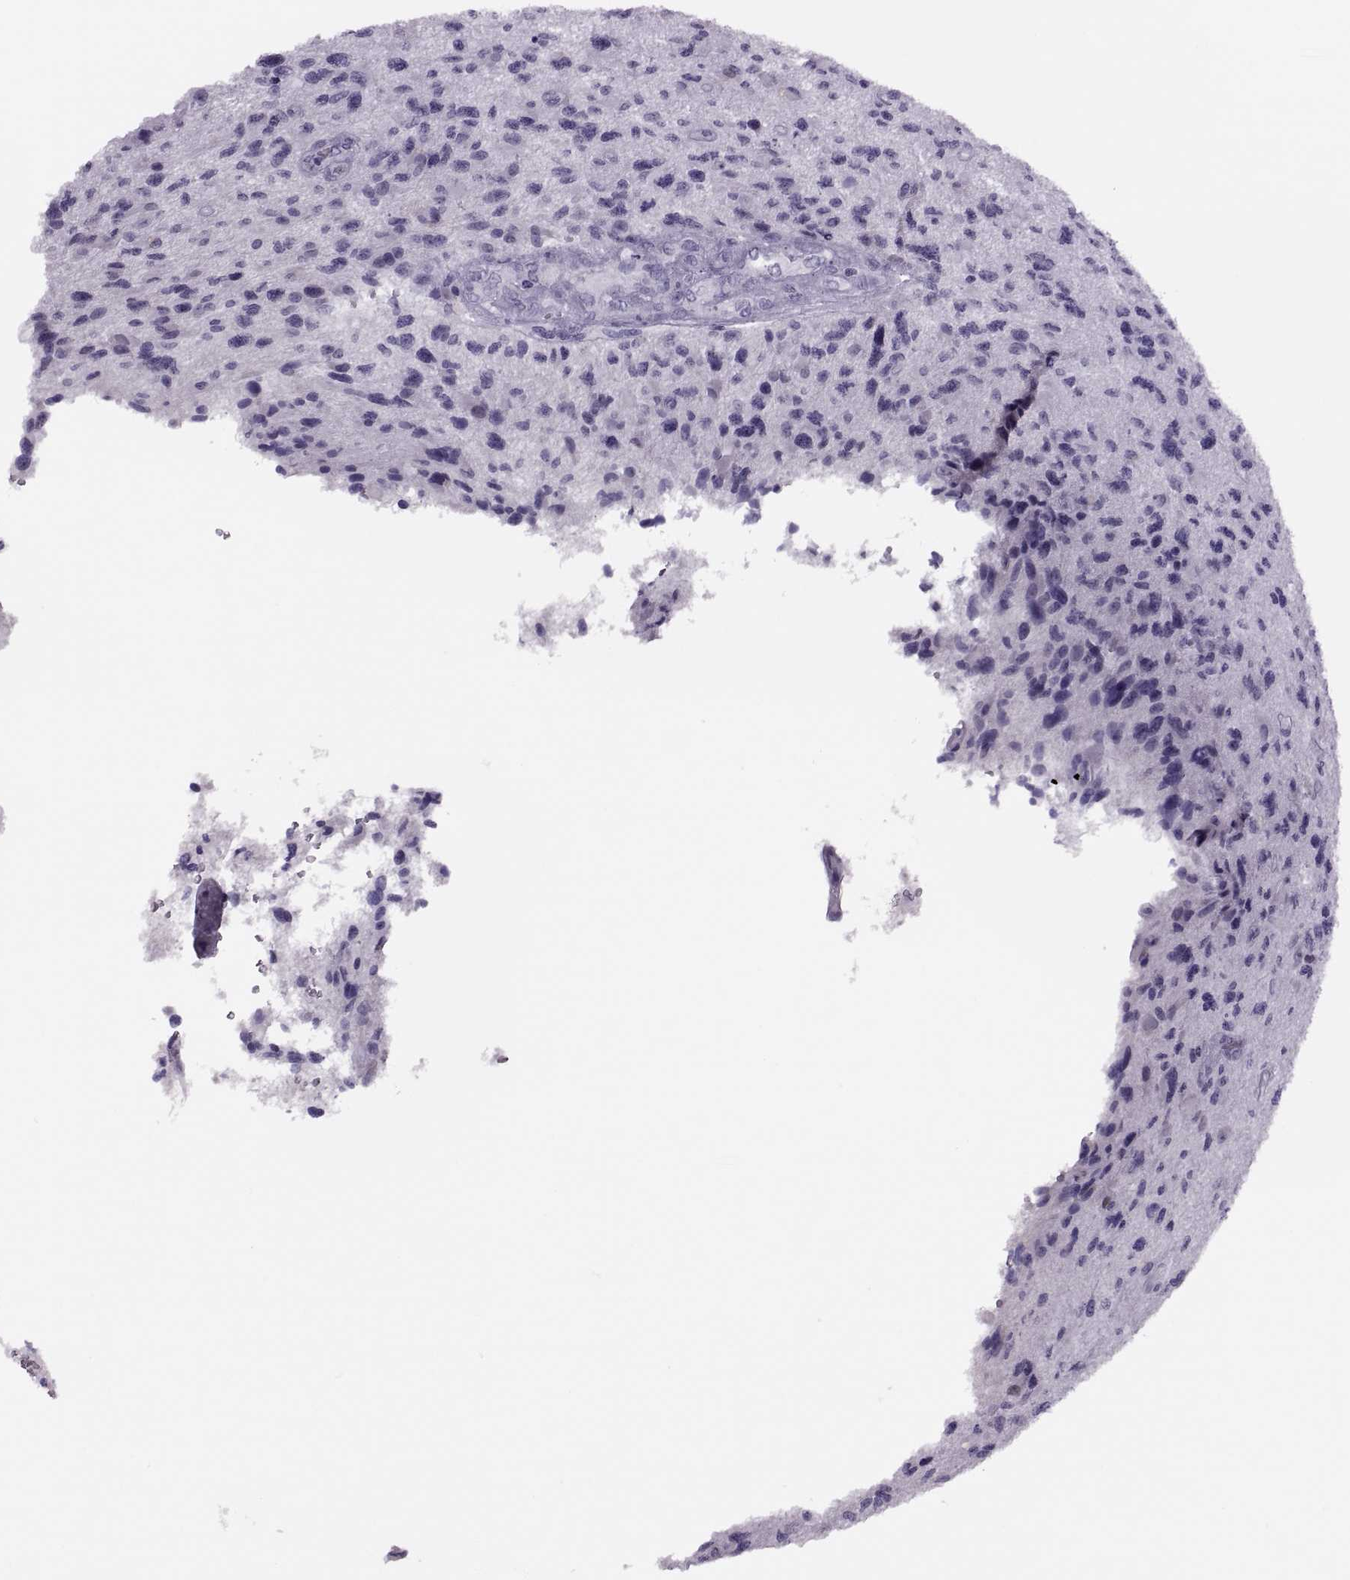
{"staining": {"intensity": "negative", "quantity": "none", "location": "none"}, "tissue": "glioma", "cell_type": "Tumor cells", "image_type": "cancer", "snomed": [{"axis": "morphology", "description": "Glioma, malignant, NOS"}, {"axis": "morphology", "description": "Glioma, malignant, High grade"}, {"axis": "topography", "description": "Brain"}], "caption": "Human glioma stained for a protein using IHC shows no staining in tumor cells.", "gene": "FAM24A", "patient": {"sex": "female", "age": 71}}